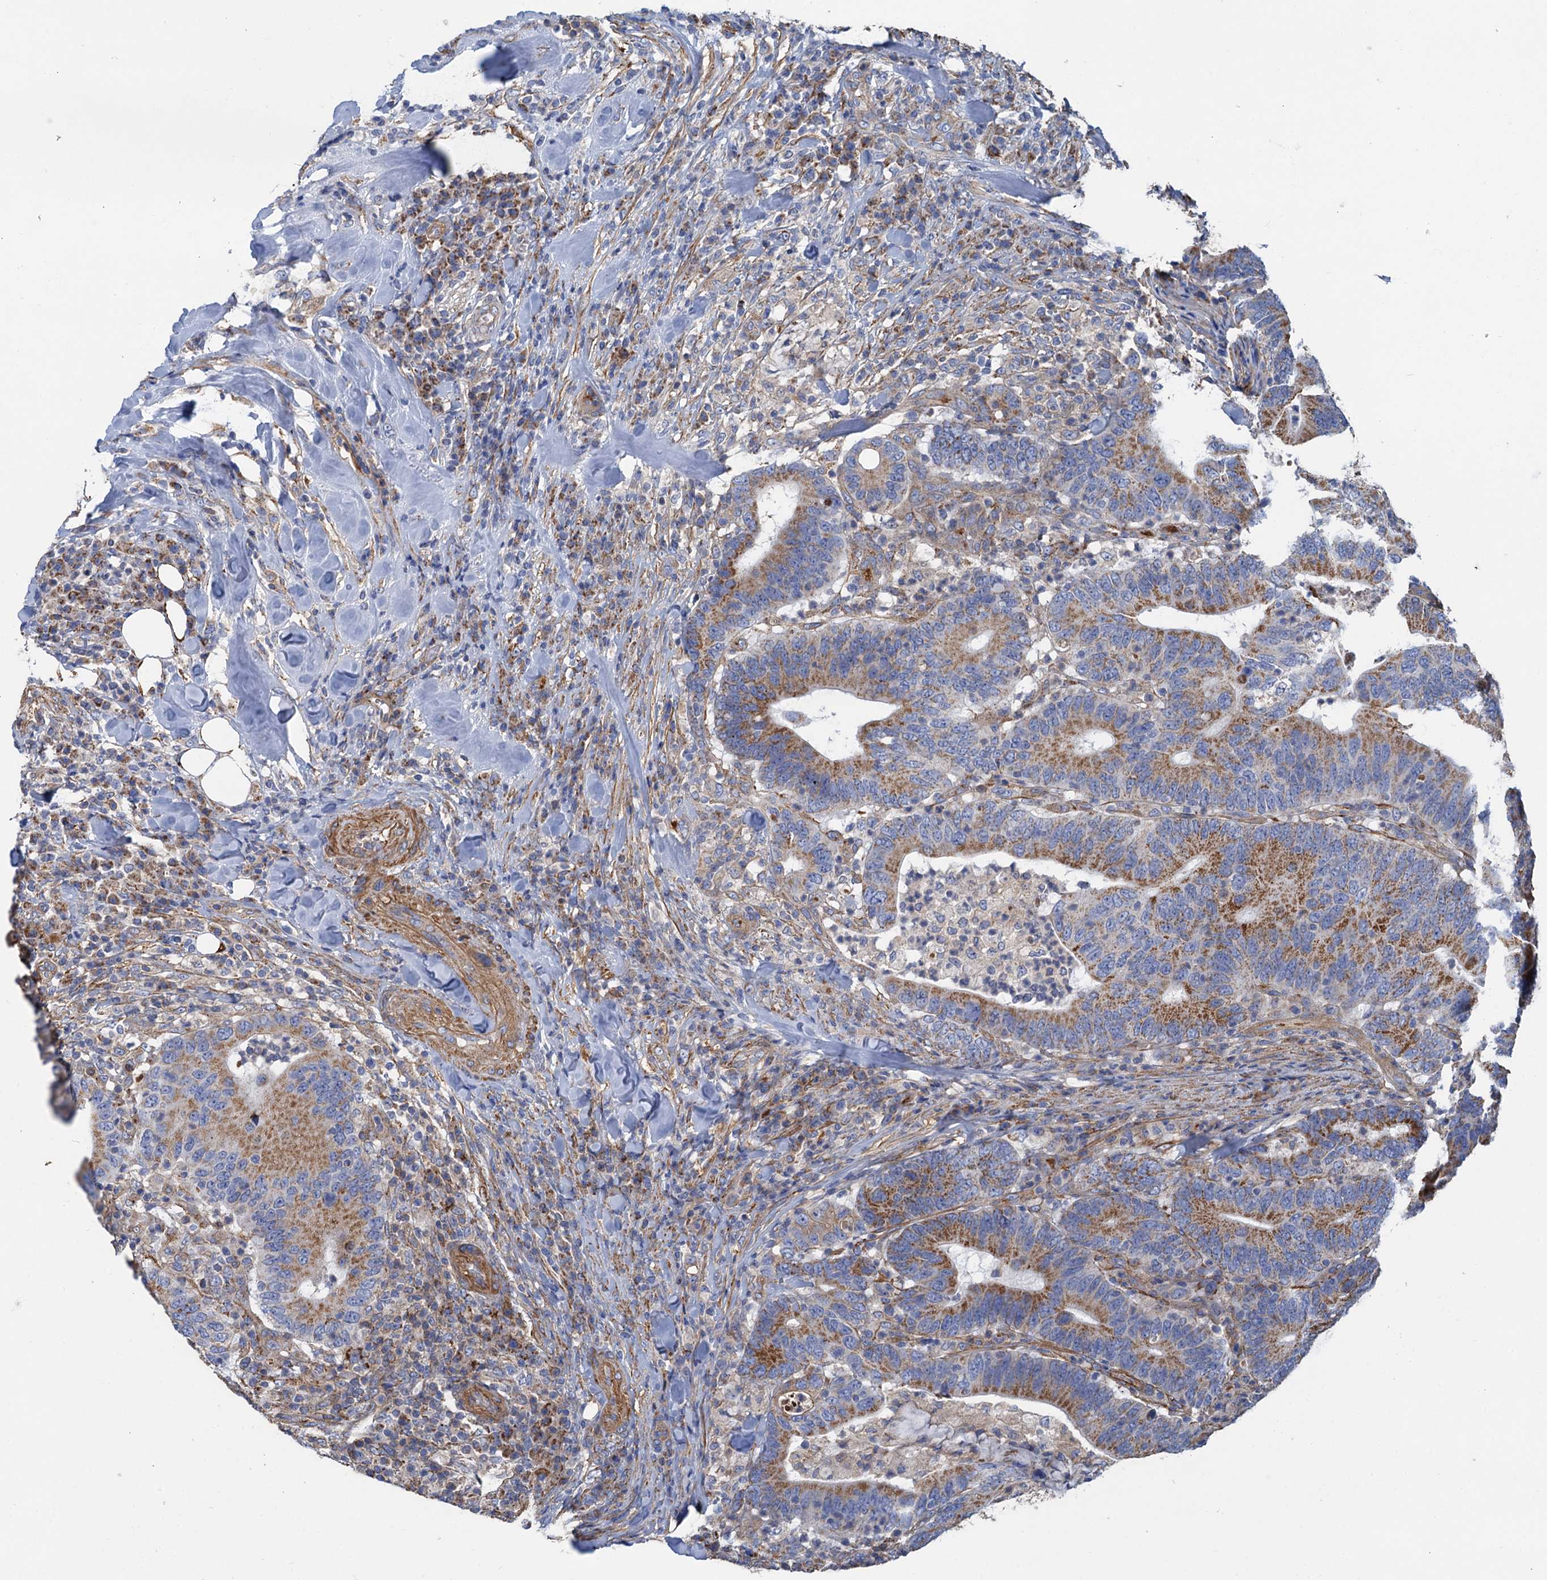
{"staining": {"intensity": "moderate", "quantity": "25%-75%", "location": "cytoplasmic/membranous"}, "tissue": "colorectal cancer", "cell_type": "Tumor cells", "image_type": "cancer", "snomed": [{"axis": "morphology", "description": "Adenocarcinoma, NOS"}, {"axis": "topography", "description": "Colon"}], "caption": "Immunohistochemistry photomicrograph of human colorectal cancer (adenocarcinoma) stained for a protein (brown), which demonstrates medium levels of moderate cytoplasmic/membranous staining in about 25%-75% of tumor cells.", "gene": "GCSH", "patient": {"sex": "female", "age": 66}}